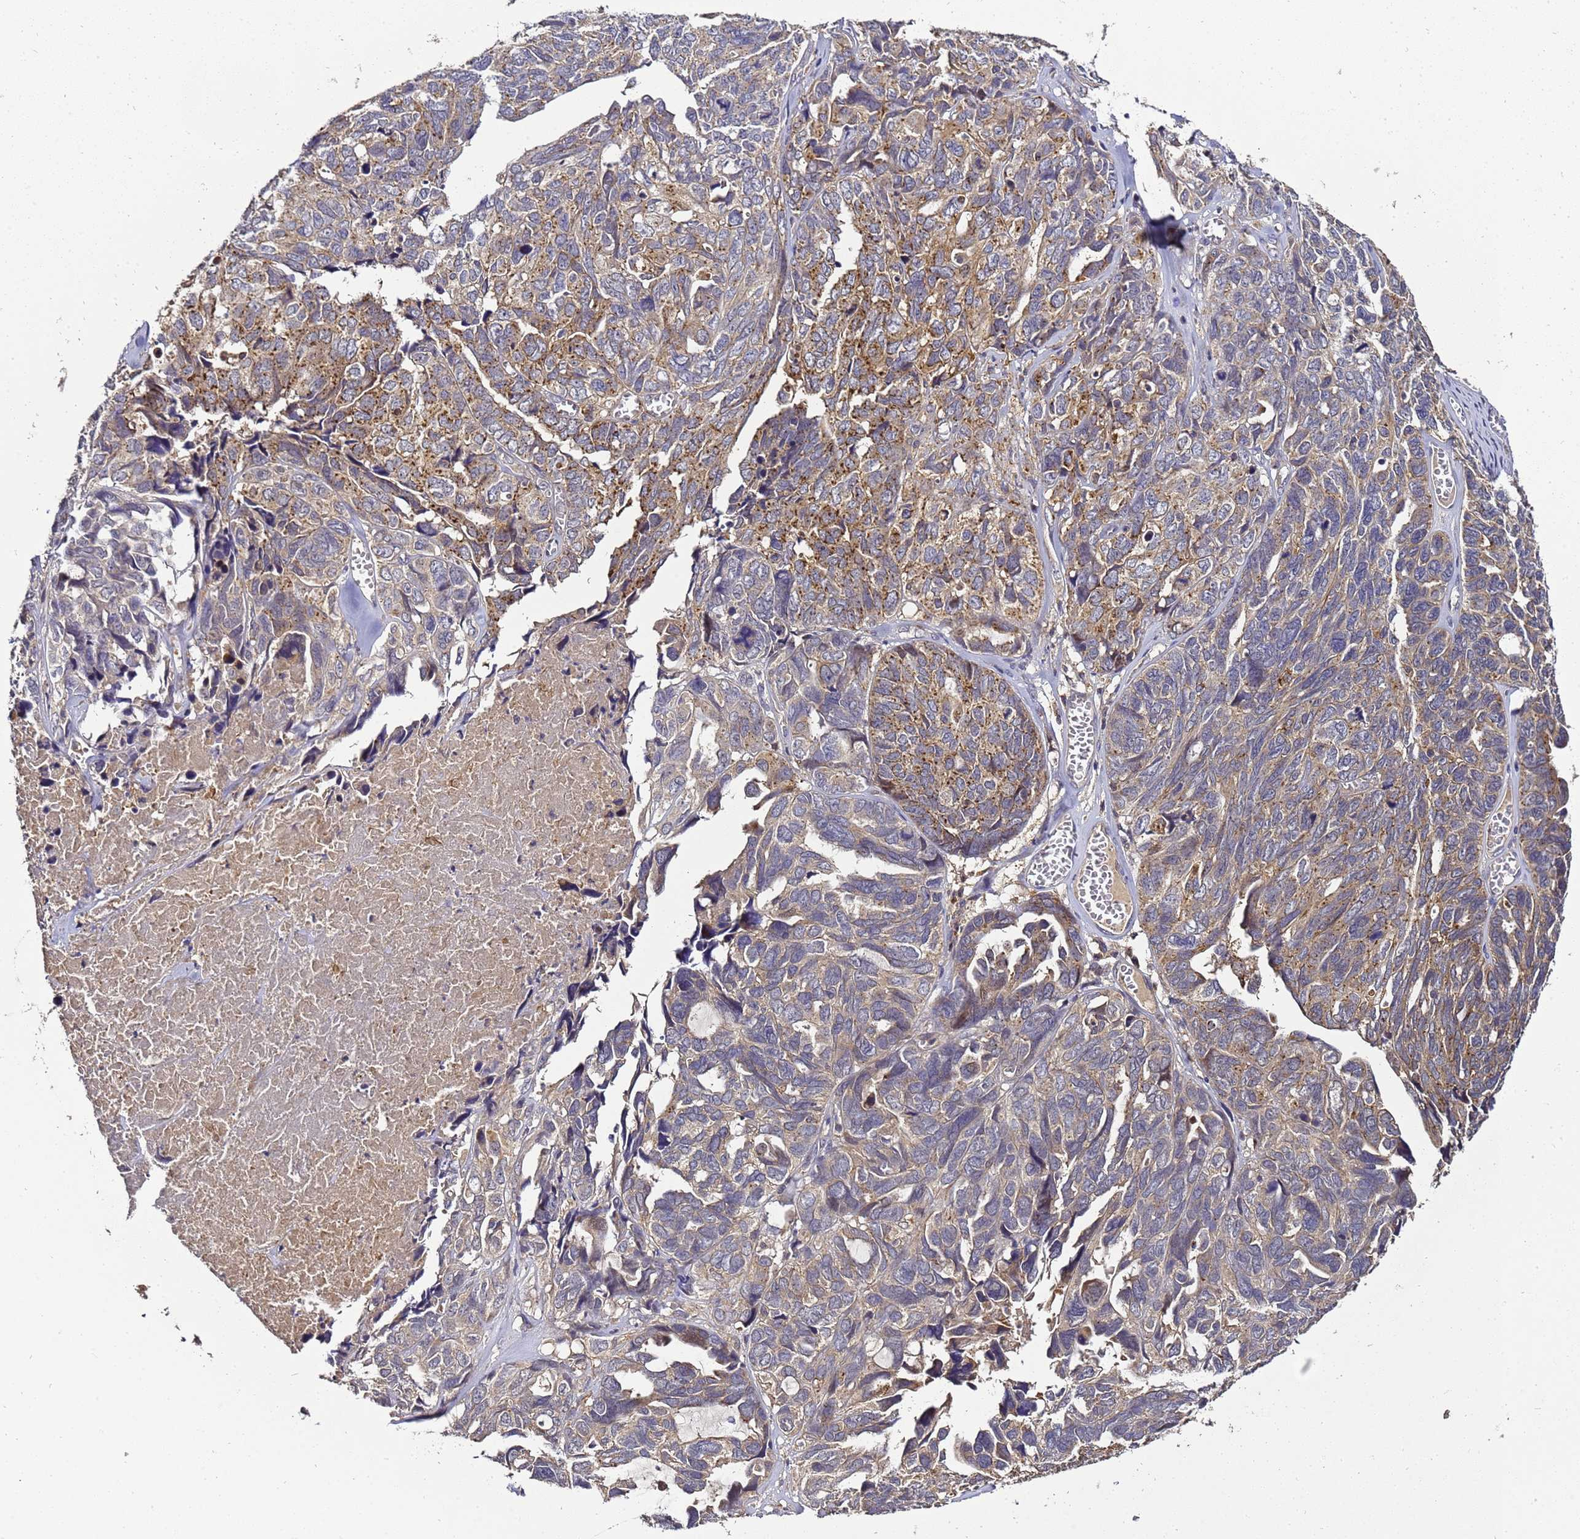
{"staining": {"intensity": "moderate", "quantity": "25%-75%", "location": "cytoplasmic/membranous"}, "tissue": "ovarian cancer", "cell_type": "Tumor cells", "image_type": "cancer", "snomed": [{"axis": "morphology", "description": "Cystadenocarcinoma, serous, NOS"}, {"axis": "topography", "description": "Ovary"}], "caption": "Immunohistochemical staining of ovarian cancer shows medium levels of moderate cytoplasmic/membranous positivity in about 25%-75% of tumor cells. The staining was performed using DAB to visualize the protein expression in brown, while the nuclei were stained in blue with hematoxylin (Magnification: 20x).", "gene": "LGI4", "patient": {"sex": "female", "age": 79}}